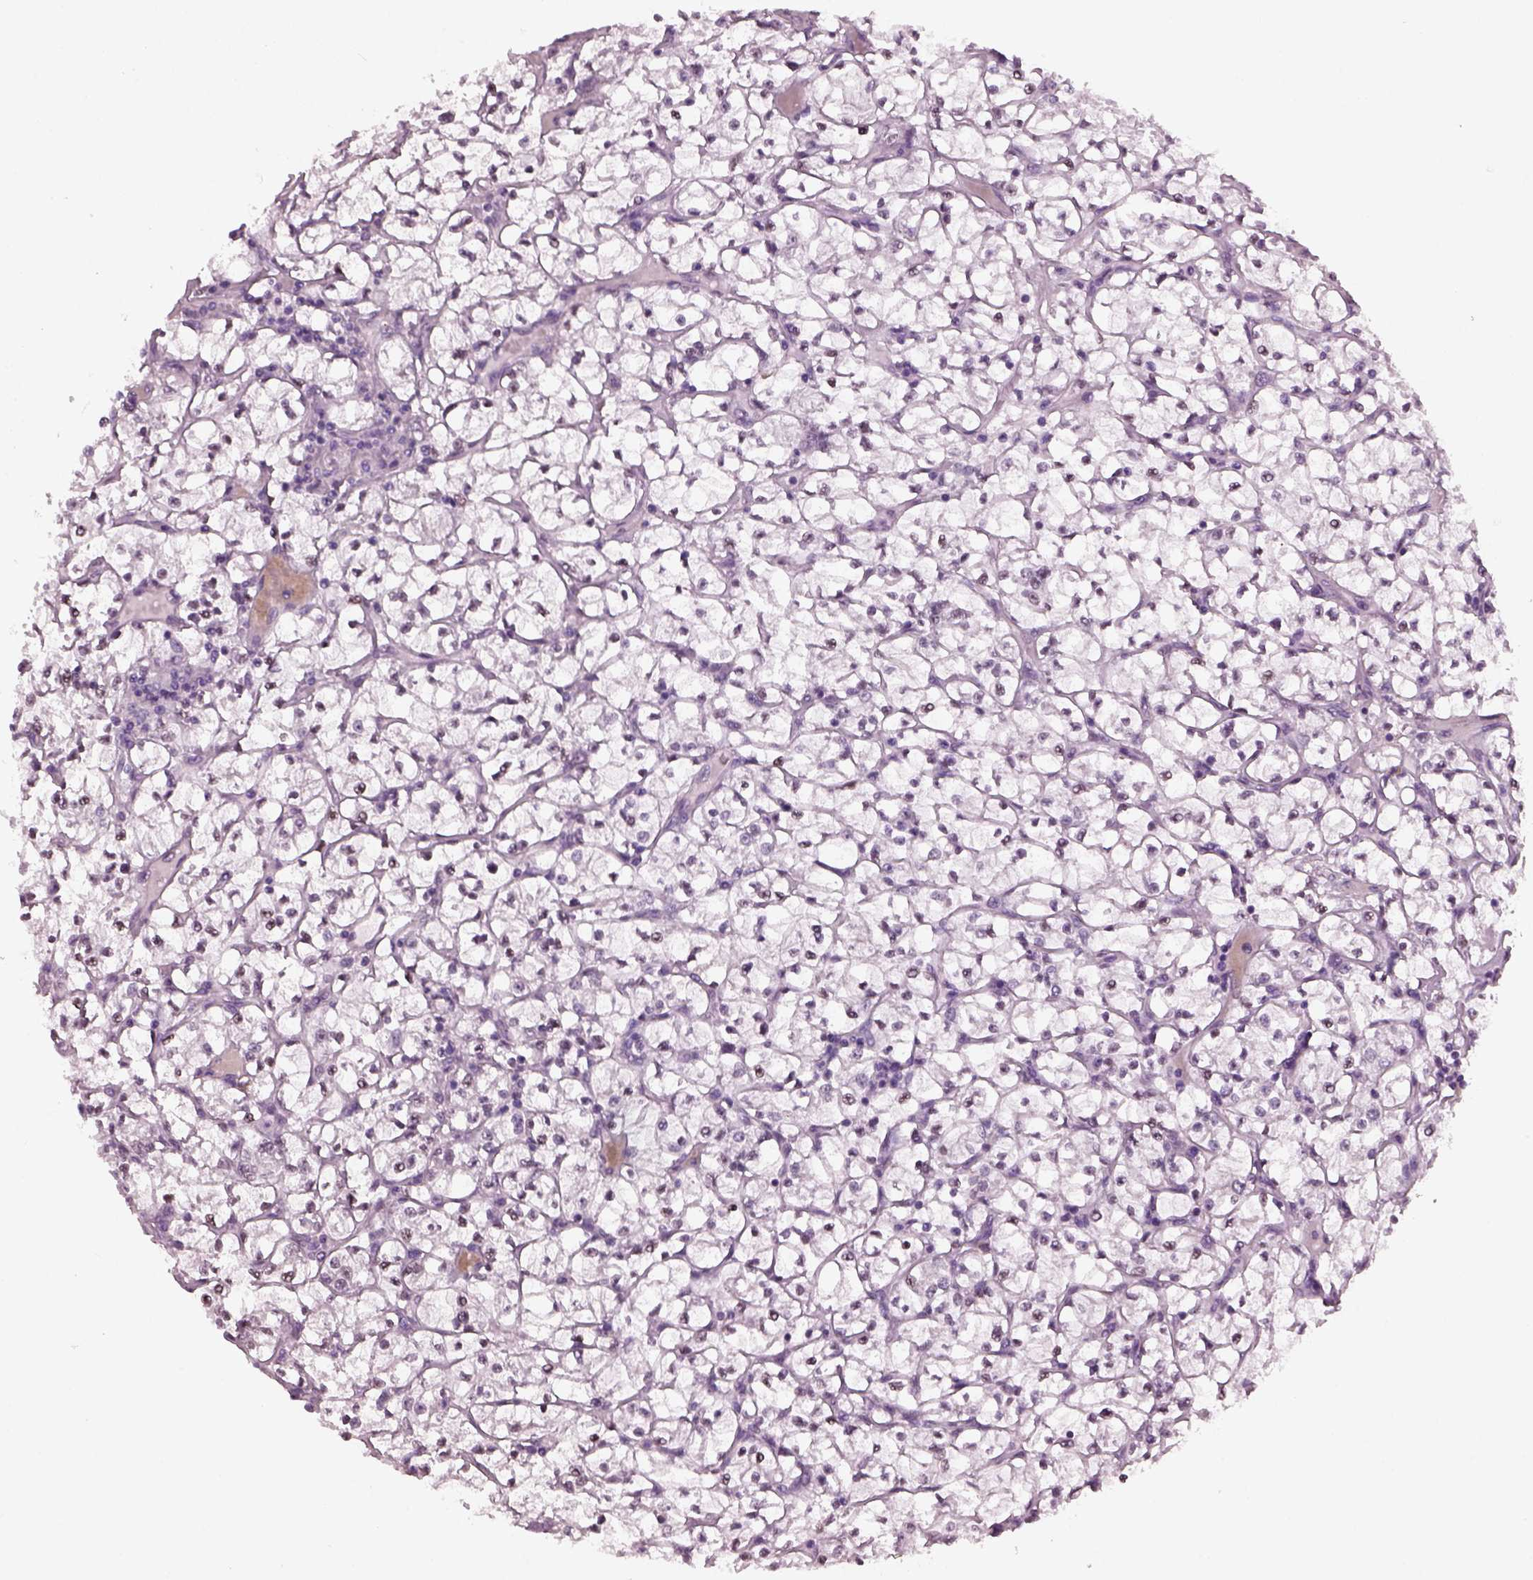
{"staining": {"intensity": "negative", "quantity": "none", "location": "none"}, "tissue": "renal cancer", "cell_type": "Tumor cells", "image_type": "cancer", "snomed": [{"axis": "morphology", "description": "Adenocarcinoma, NOS"}, {"axis": "topography", "description": "Kidney"}], "caption": "DAB immunohistochemical staining of human renal adenocarcinoma demonstrates no significant positivity in tumor cells.", "gene": "KRTAP3-2", "patient": {"sex": "female", "age": 64}}